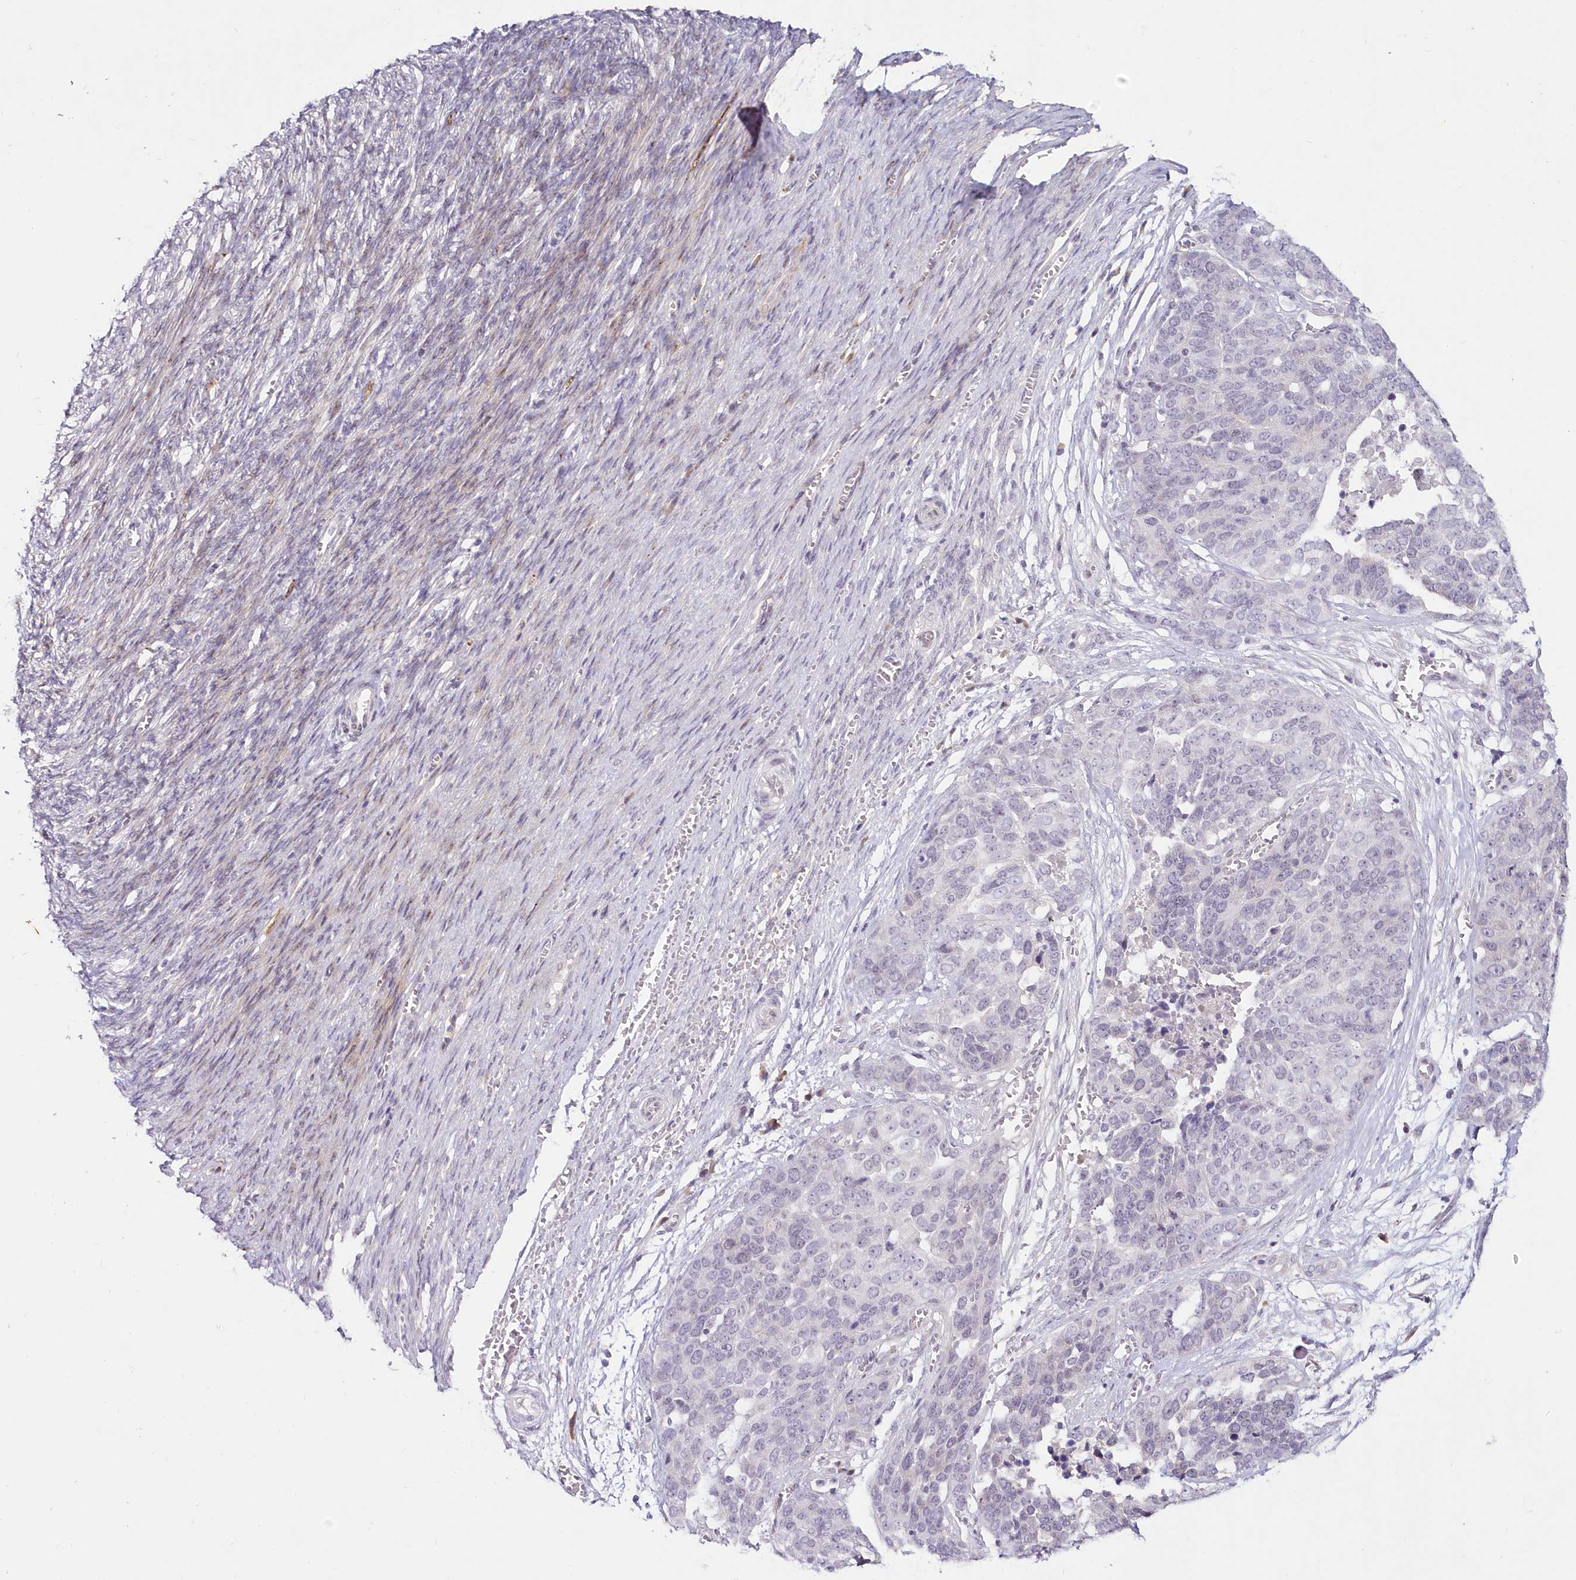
{"staining": {"intensity": "negative", "quantity": "none", "location": "none"}, "tissue": "ovarian cancer", "cell_type": "Tumor cells", "image_type": "cancer", "snomed": [{"axis": "morphology", "description": "Cystadenocarcinoma, serous, NOS"}, {"axis": "topography", "description": "Ovary"}], "caption": "Immunohistochemistry image of neoplastic tissue: ovarian cancer stained with DAB shows no significant protein staining in tumor cells. (DAB IHC with hematoxylin counter stain).", "gene": "SNED1", "patient": {"sex": "female", "age": 44}}